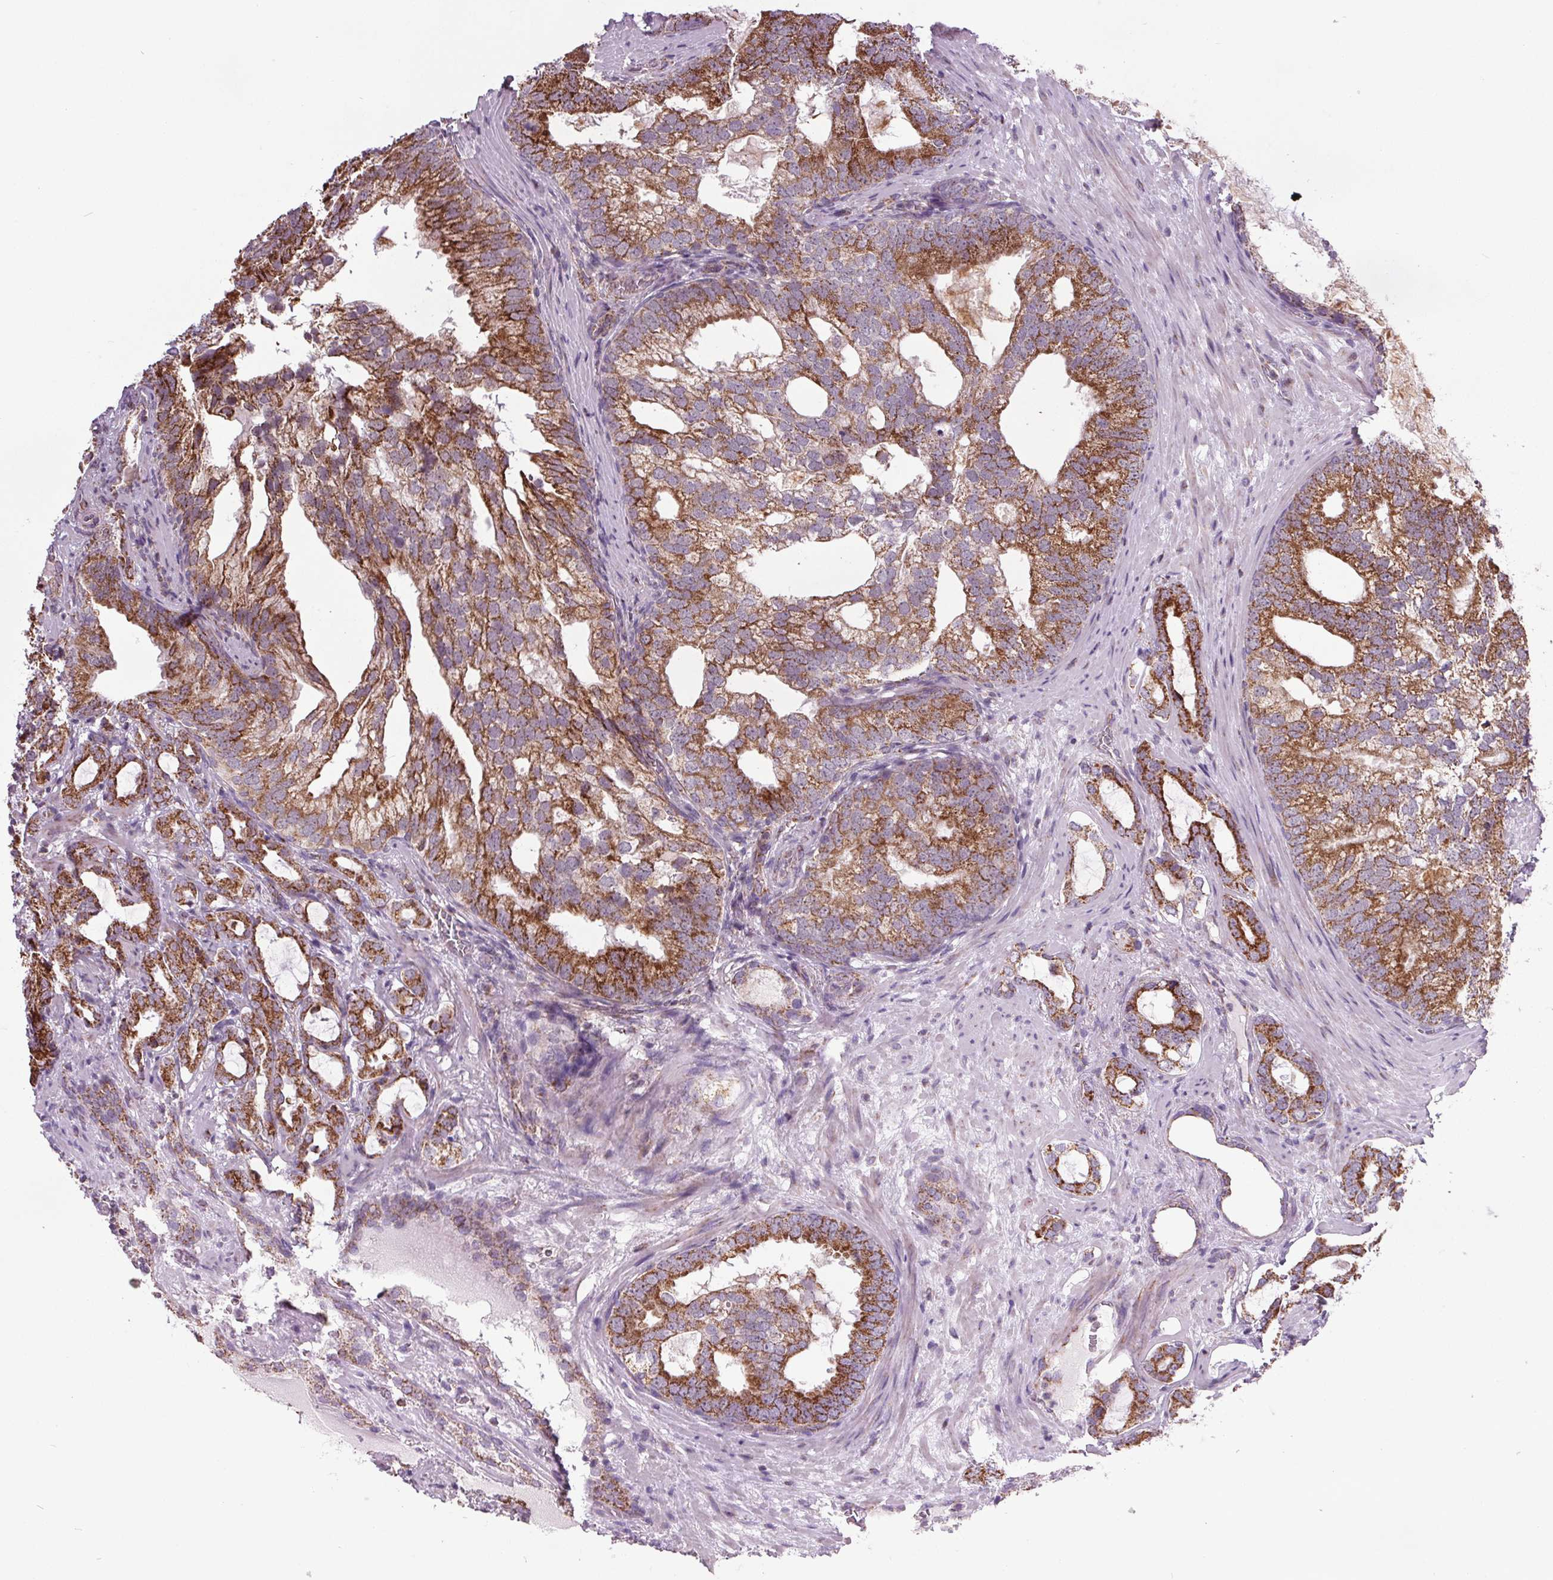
{"staining": {"intensity": "strong", "quantity": ">75%", "location": "cytoplasmic/membranous"}, "tissue": "prostate cancer", "cell_type": "Tumor cells", "image_type": "cancer", "snomed": [{"axis": "morphology", "description": "Adenocarcinoma, High grade"}, {"axis": "topography", "description": "Prostate"}], "caption": "This is an image of IHC staining of prostate adenocarcinoma (high-grade), which shows strong staining in the cytoplasmic/membranous of tumor cells.", "gene": "NDUFS6", "patient": {"sex": "male", "age": 75}}